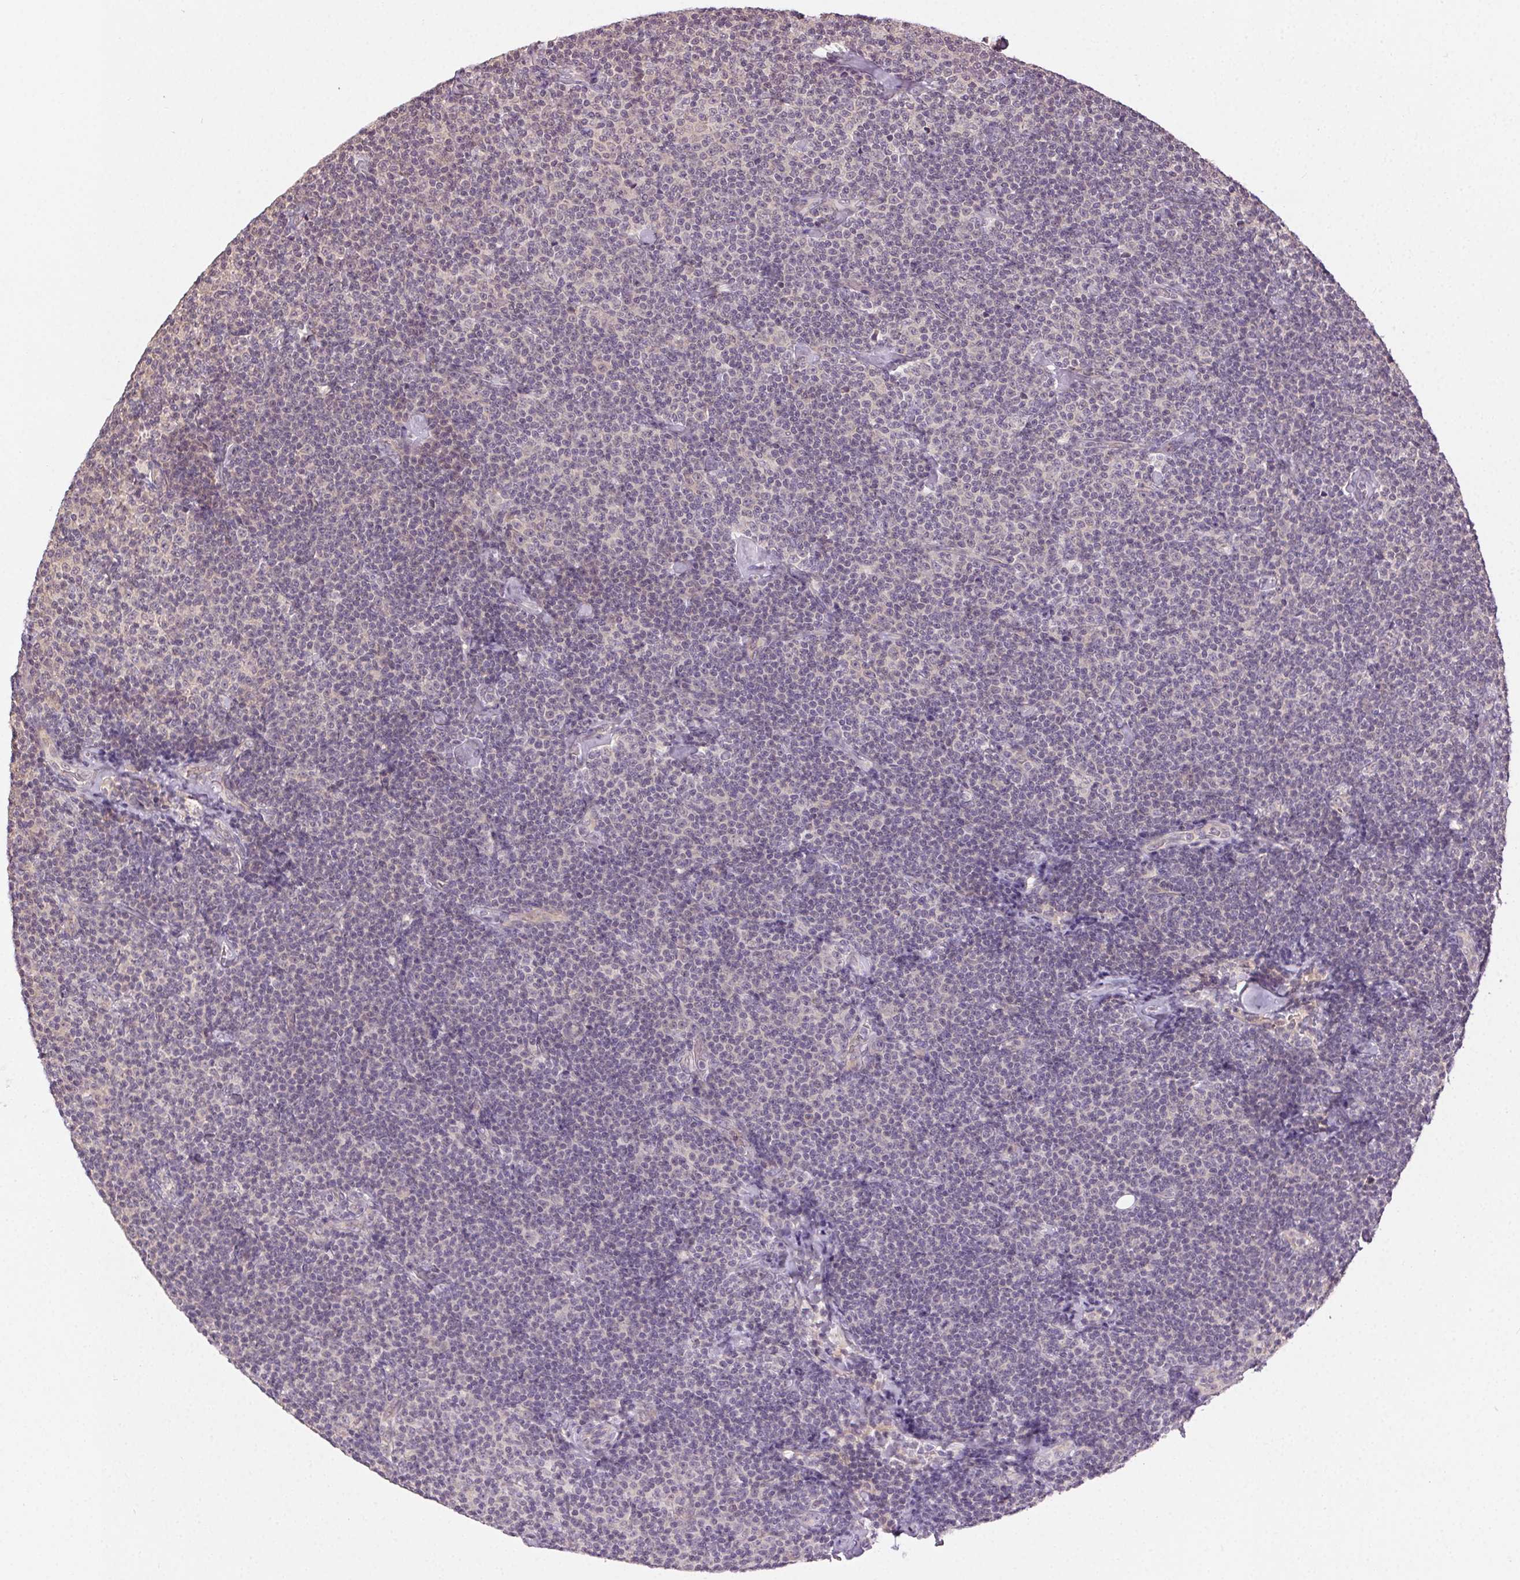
{"staining": {"intensity": "negative", "quantity": "none", "location": "none"}, "tissue": "lymphoma", "cell_type": "Tumor cells", "image_type": "cancer", "snomed": [{"axis": "morphology", "description": "Malignant lymphoma, non-Hodgkin's type, Low grade"}, {"axis": "topography", "description": "Lymph node"}], "caption": "Histopathology image shows no significant protein expression in tumor cells of lymphoma. Brightfield microscopy of immunohistochemistry stained with DAB (3,3'-diaminobenzidine) (brown) and hematoxylin (blue), captured at high magnification.", "gene": "ATP1B3", "patient": {"sex": "male", "age": 81}}